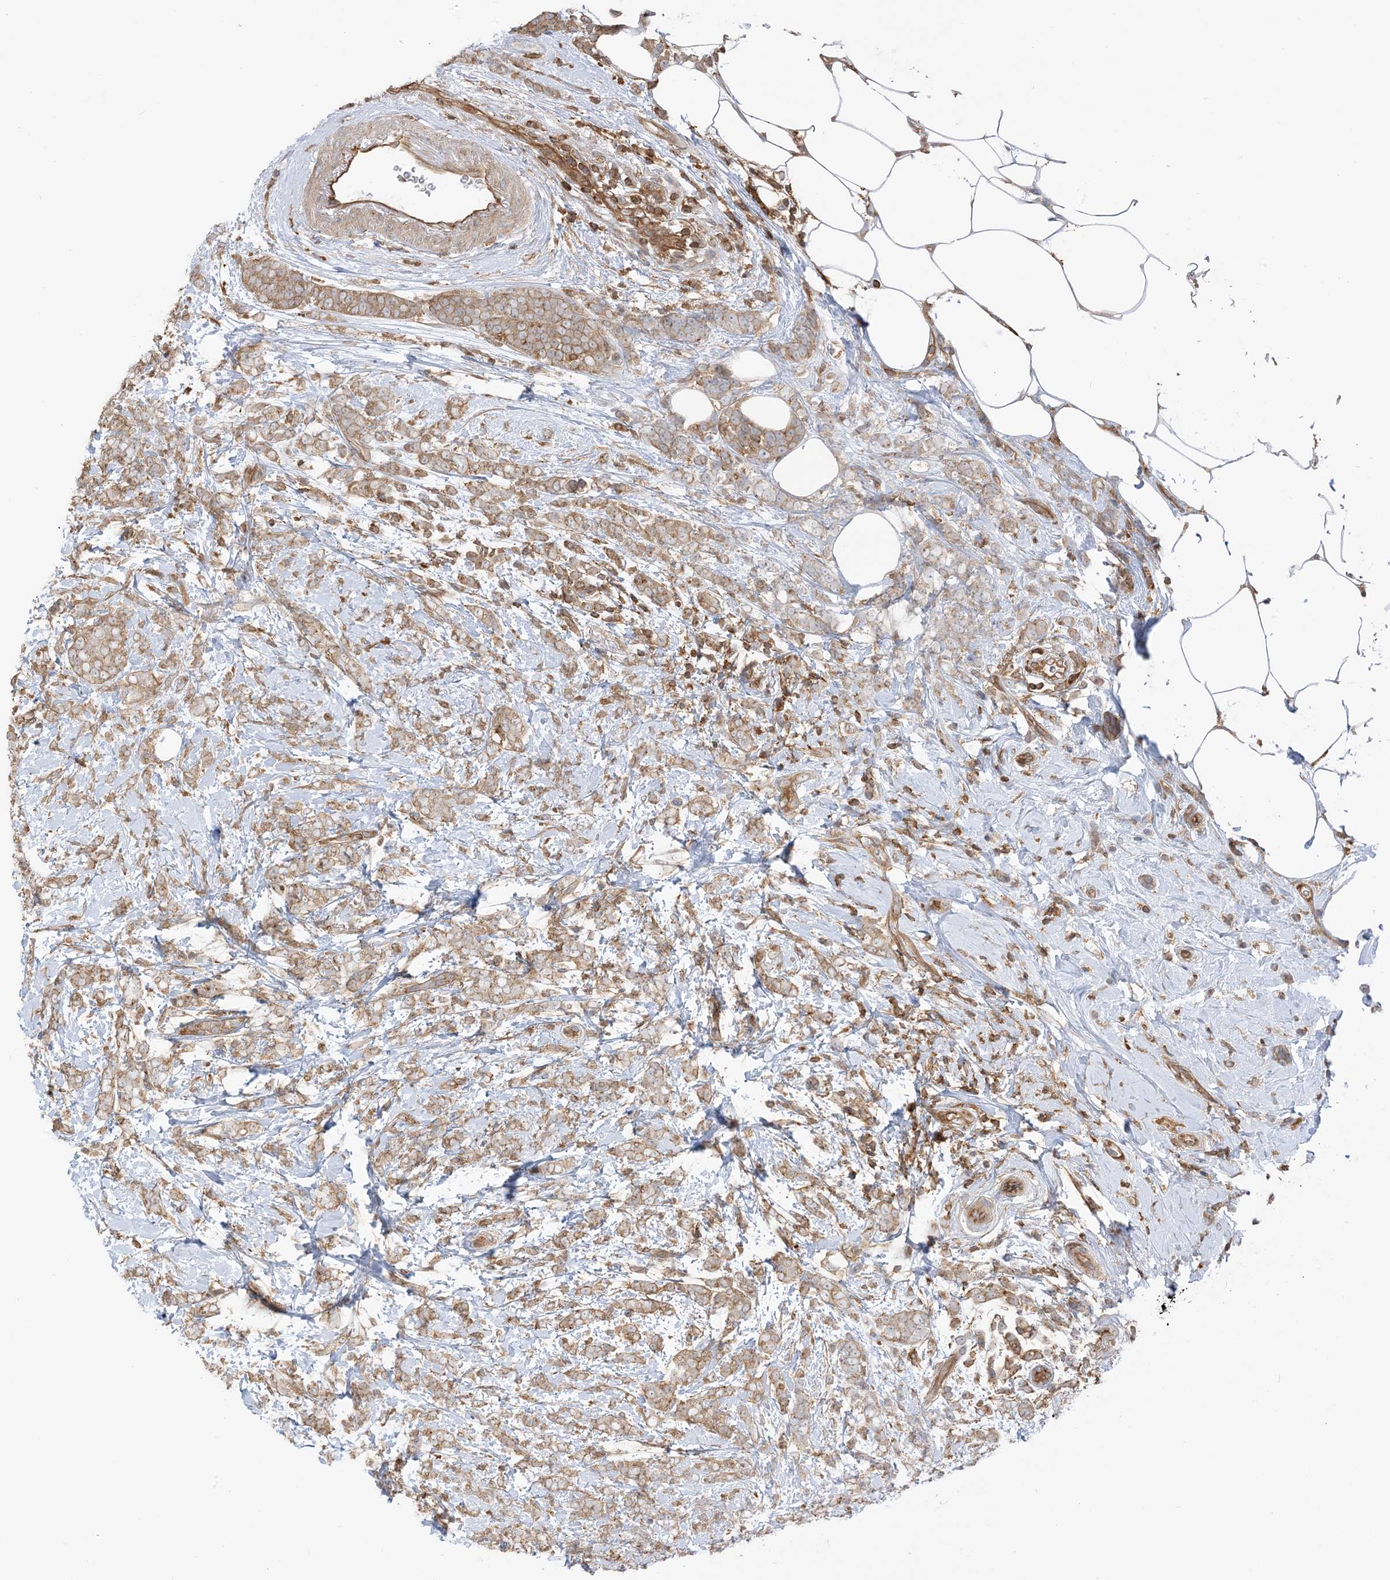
{"staining": {"intensity": "moderate", "quantity": ">75%", "location": "cytoplasmic/membranous"}, "tissue": "breast cancer", "cell_type": "Tumor cells", "image_type": "cancer", "snomed": [{"axis": "morphology", "description": "Lobular carcinoma"}, {"axis": "topography", "description": "Breast"}], "caption": "Moderate cytoplasmic/membranous expression for a protein is appreciated in about >75% of tumor cells of breast cancer (lobular carcinoma) using IHC.", "gene": "CAPZB", "patient": {"sex": "female", "age": 58}}